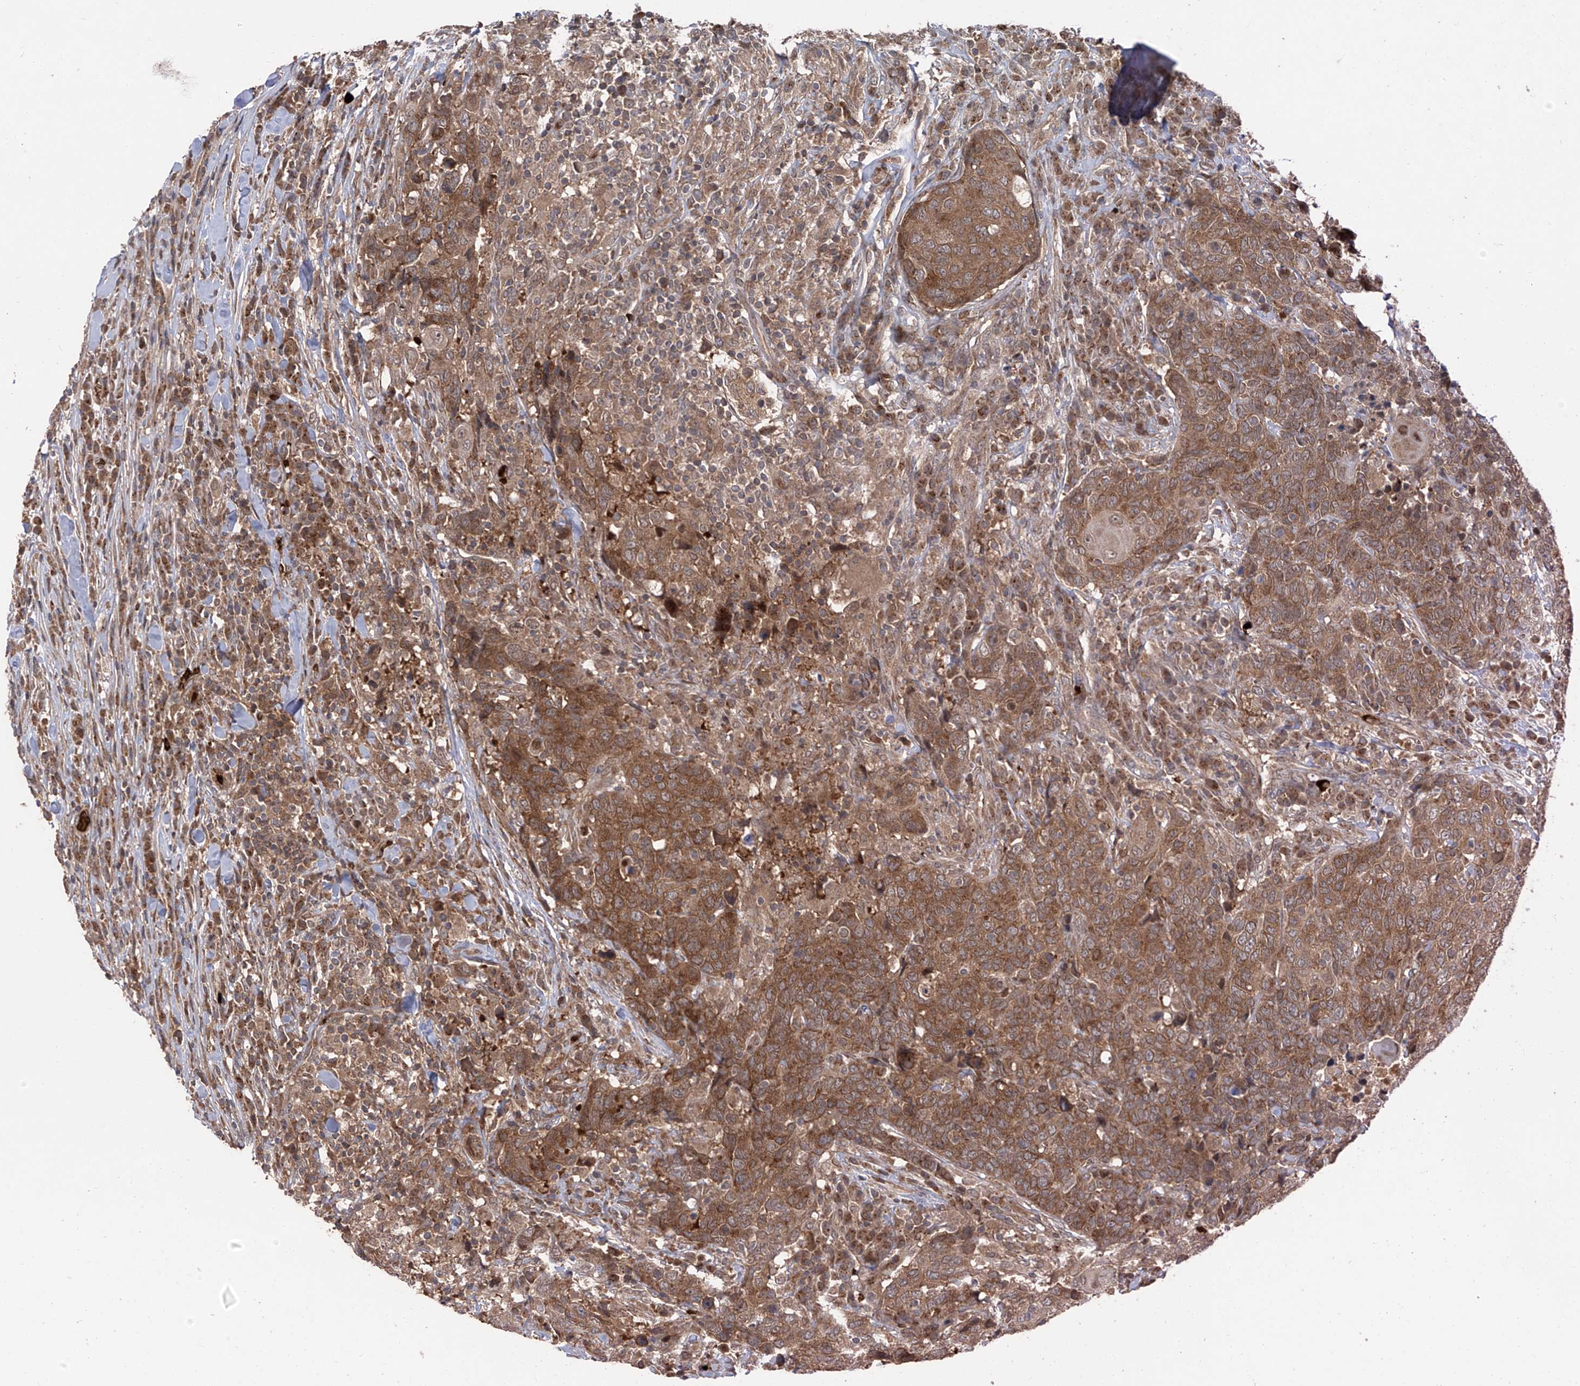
{"staining": {"intensity": "moderate", "quantity": ">75%", "location": "cytoplasmic/membranous"}, "tissue": "head and neck cancer", "cell_type": "Tumor cells", "image_type": "cancer", "snomed": [{"axis": "morphology", "description": "Squamous cell carcinoma, NOS"}, {"axis": "topography", "description": "Head-Neck"}], "caption": "The photomicrograph demonstrates a brown stain indicating the presence of a protein in the cytoplasmic/membranous of tumor cells in head and neck cancer. (Stains: DAB in brown, nuclei in blue, Microscopy: brightfield microscopy at high magnification).", "gene": "ZDHHC9", "patient": {"sex": "male", "age": 66}}